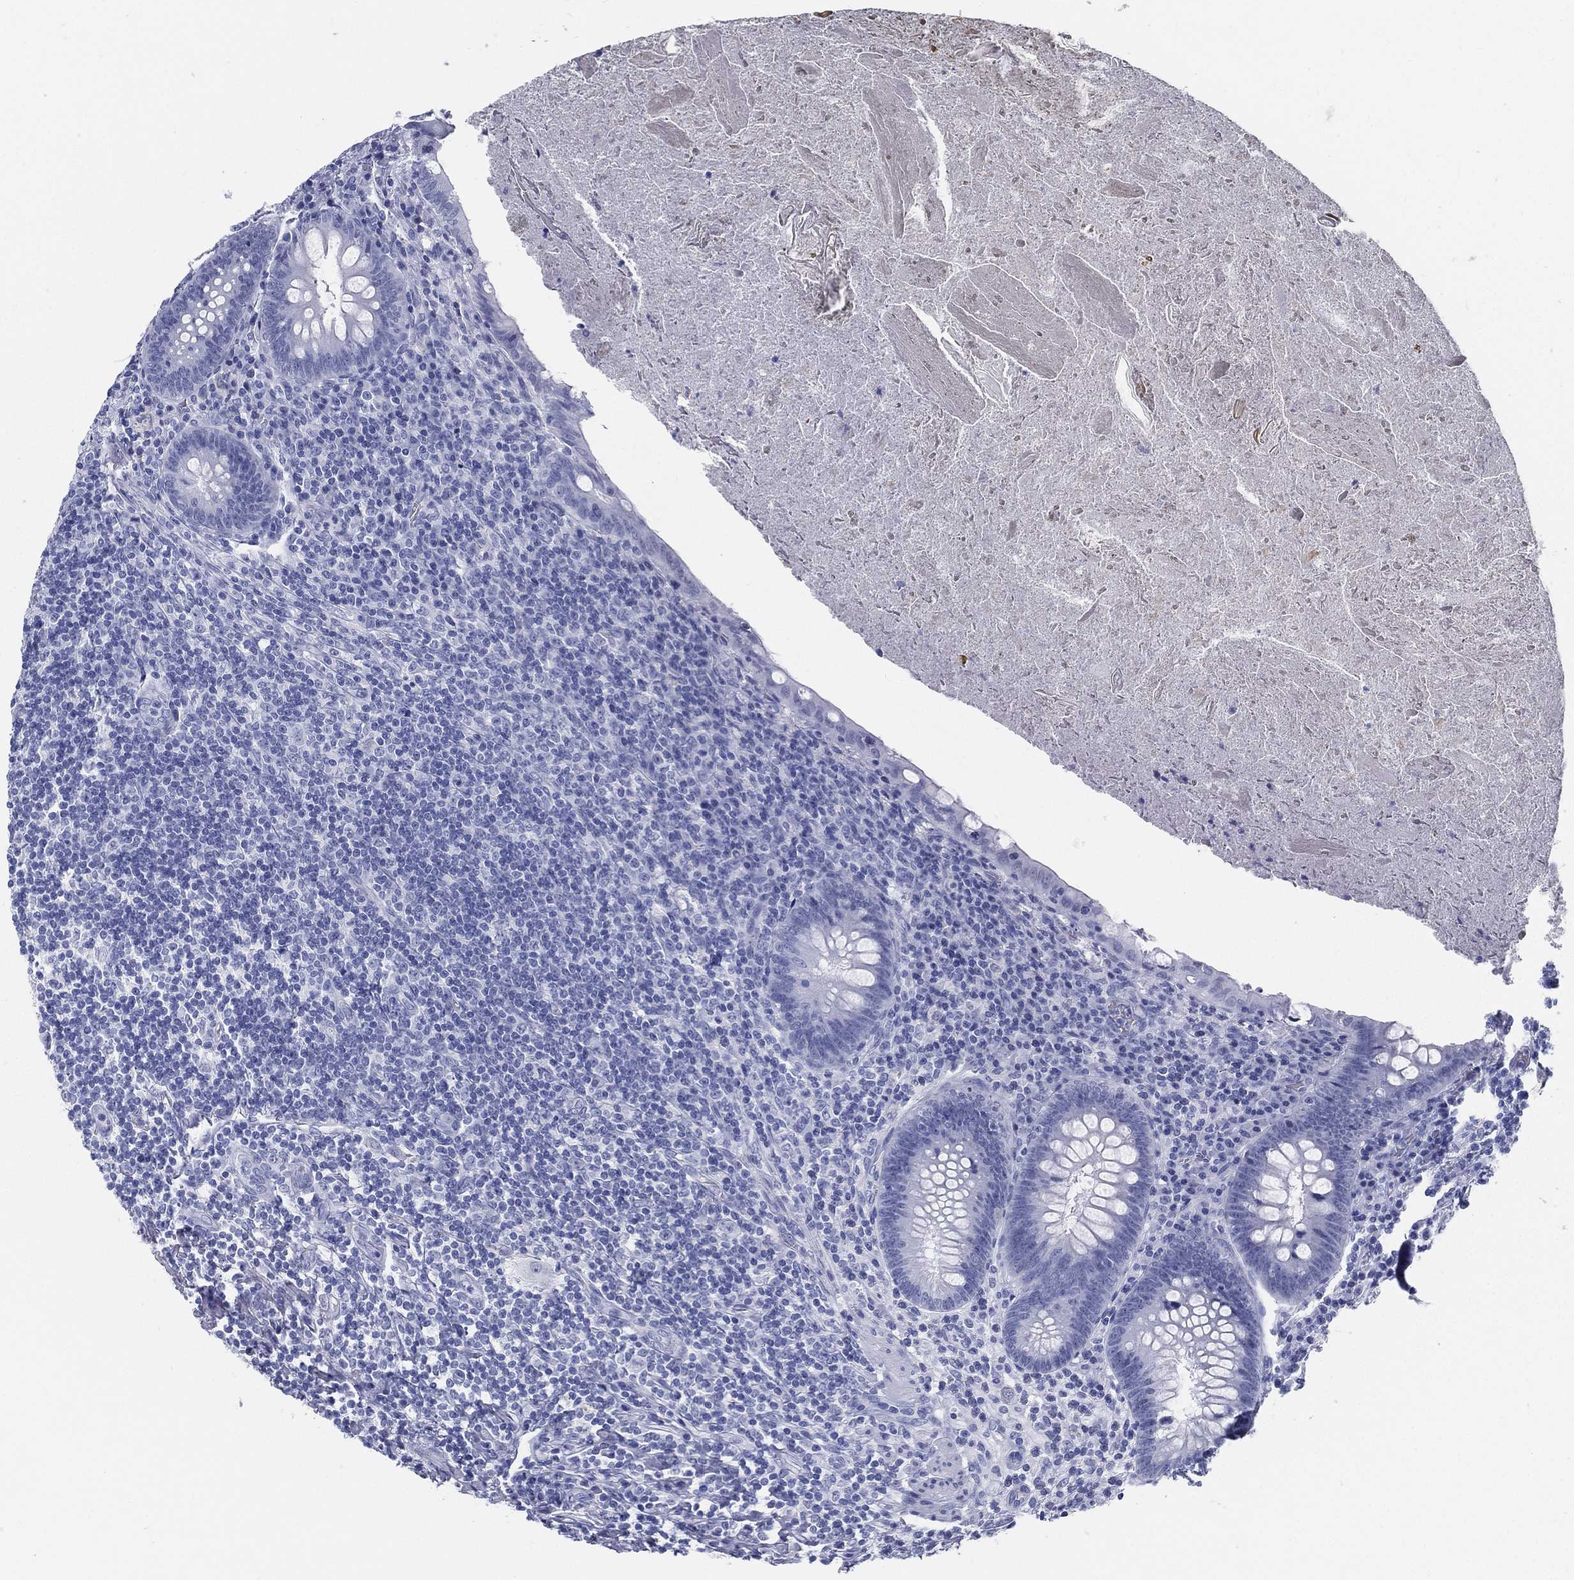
{"staining": {"intensity": "negative", "quantity": "none", "location": "none"}, "tissue": "appendix", "cell_type": "Glandular cells", "image_type": "normal", "snomed": [{"axis": "morphology", "description": "Normal tissue, NOS"}, {"axis": "topography", "description": "Appendix"}], "caption": "Immunohistochemistry (IHC) micrograph of normal appendix: human appendix stained with DAB exhibits no significant protein staining in glandular cells. (Brightfield microscopy of DAB IHC at high magnification).", "gene": "ATP1B2", "patient": {"sex": "male", "age": 47}}